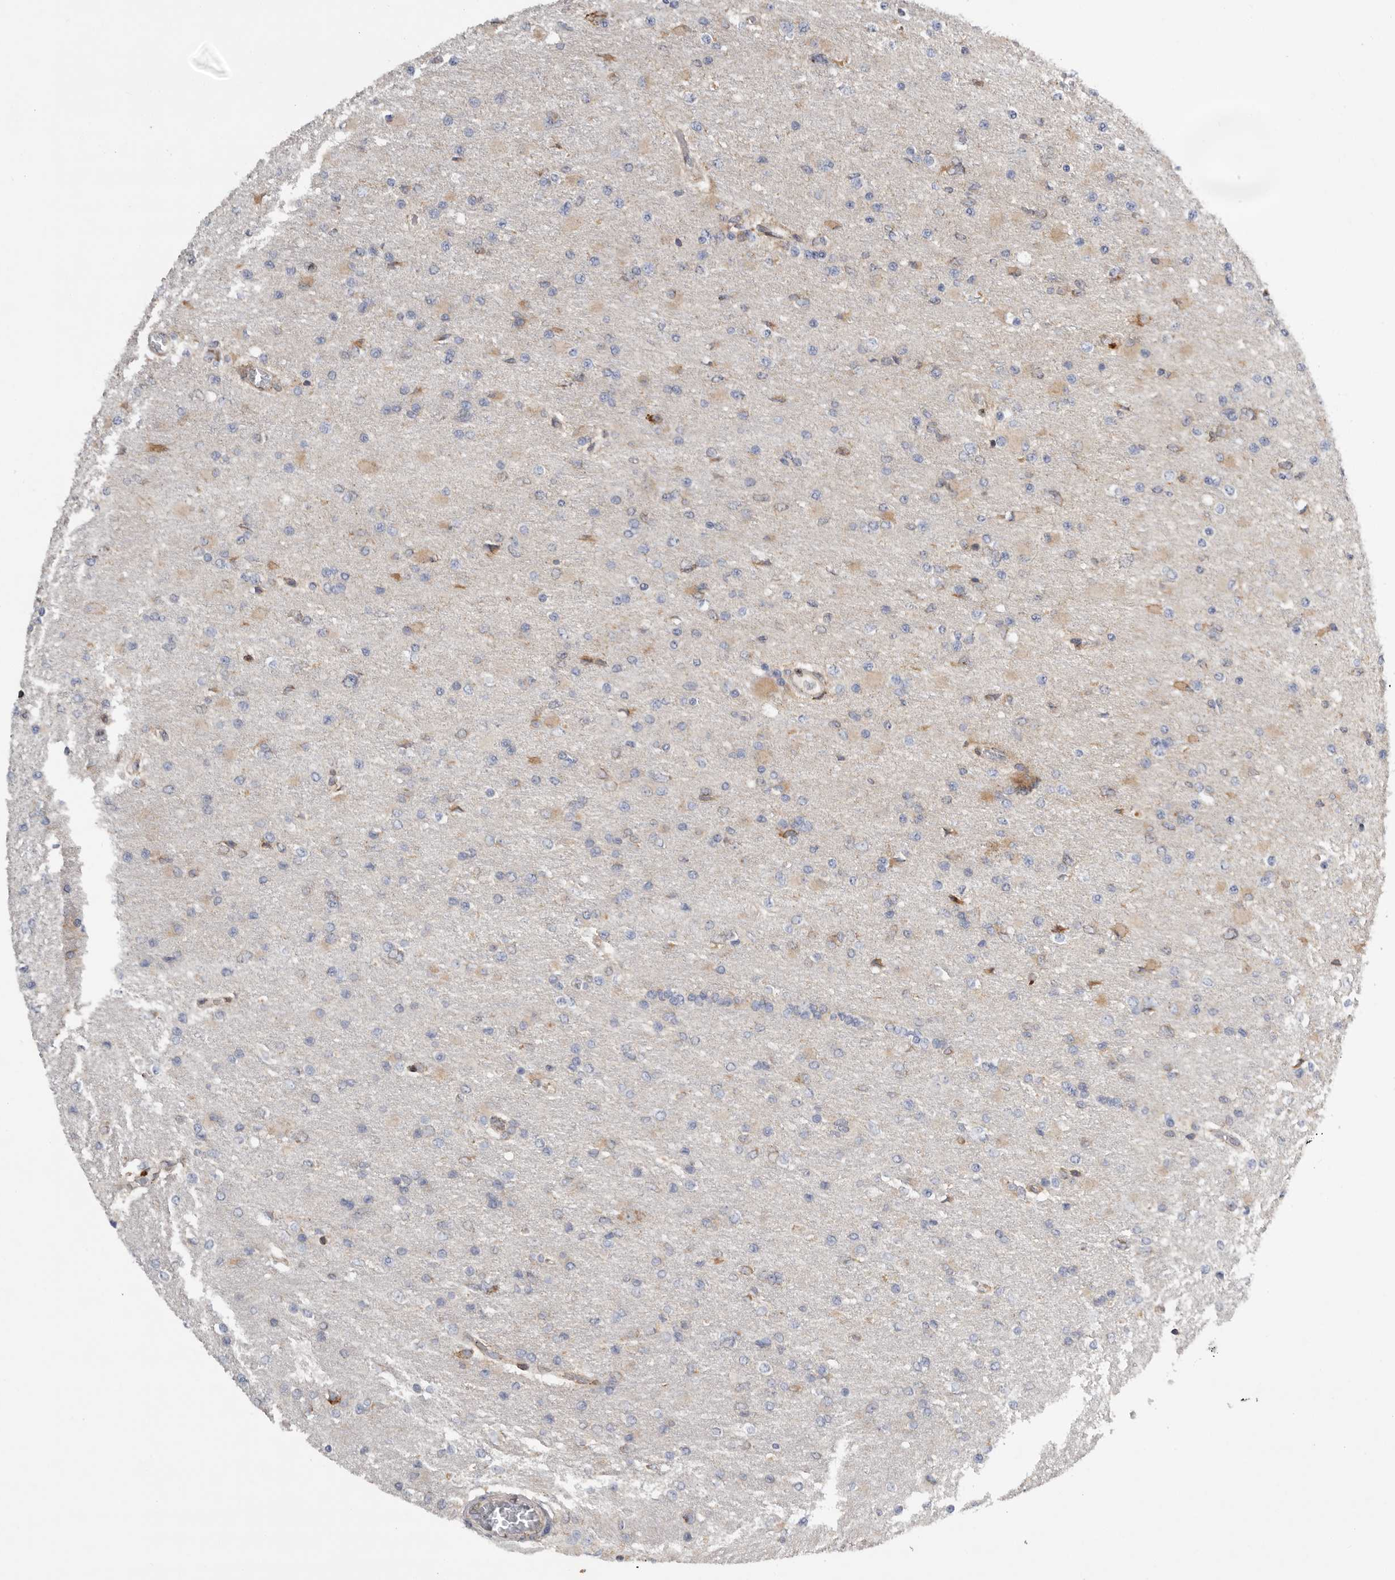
{"staining": {"intensity": "negative", "quantity": "none", "location": "none"}, "tissue": "glioma", "cell_type": "Tumor cells", "image_type": "cancer", "snomed": [{"axis": "morphology", "description": "Glioma, malignant, High grade"}, {"axis": "topography", "description": "Cerebral cortex"}], "caption": "Tumor cells are negative for brown protein staining in glioma. The staining is performed using DAB brown chromogen with nuclei counter-stained in using hematoxylin.", "gene": "GANAB", "patient": {"sex": "female", "age": 36}}